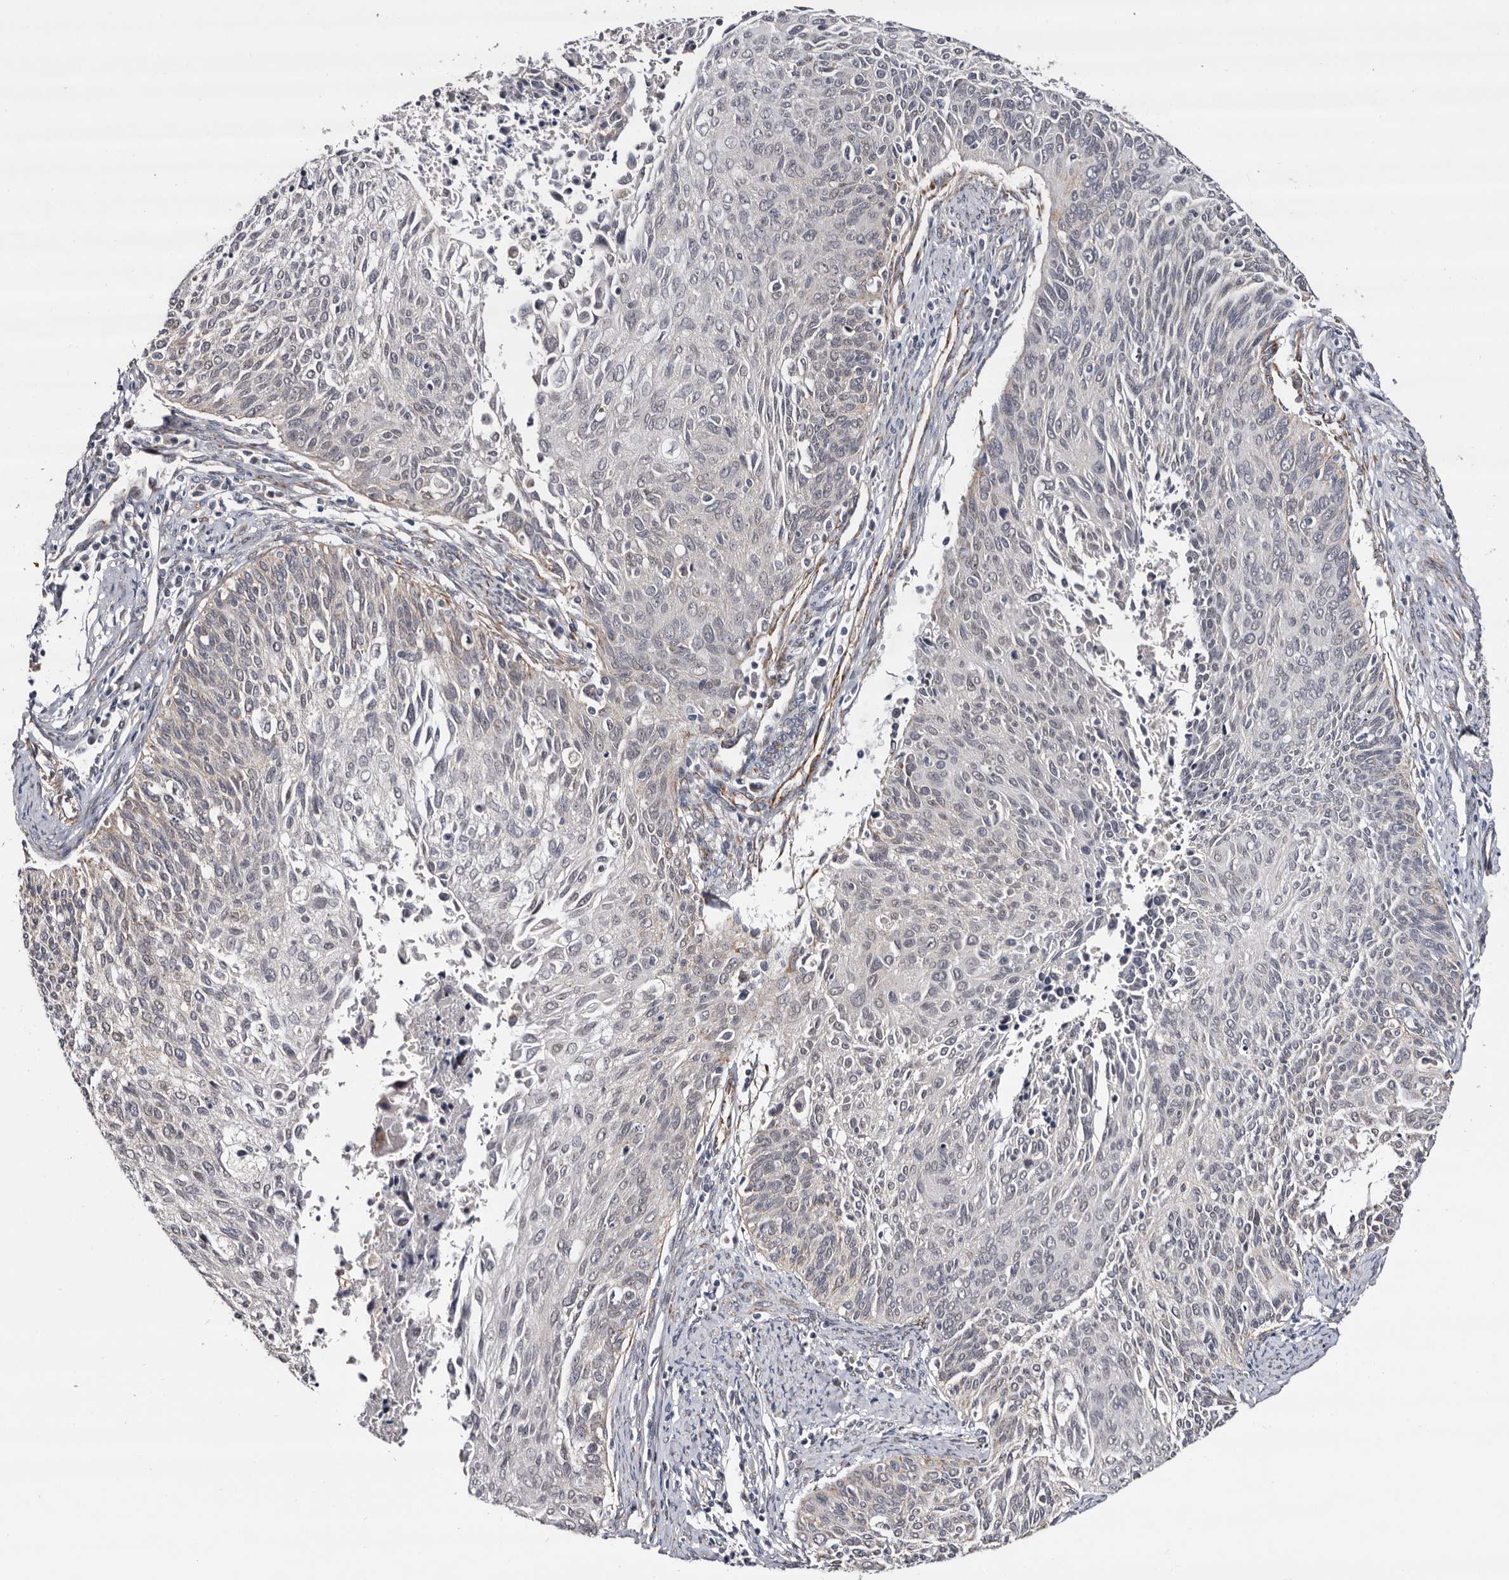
{"staining": {"intensity": "negative", "quantity": "none", "location": "none"}, "tissue": "cervical cancer", "cell_type": "Tumor cells", "image_type": "cancer", "snomed": [{"axis": "morphology", "description": "Squamous cell carcinoma, NOS"}, {"axis": "topography", "description": "Cervix"}], "caption": "High power microscopy image of an IHC photomicrograph of cervical squamous cell carcinoma, revealing no significant expression in tumor cells. (DAB (3,3'-diaminobenzidine) immunohistochemistry visualized using brightfield microscopy, high magnification).", "gene": "ARMCX2", "patient": {"sex": "female", "age": 55}}